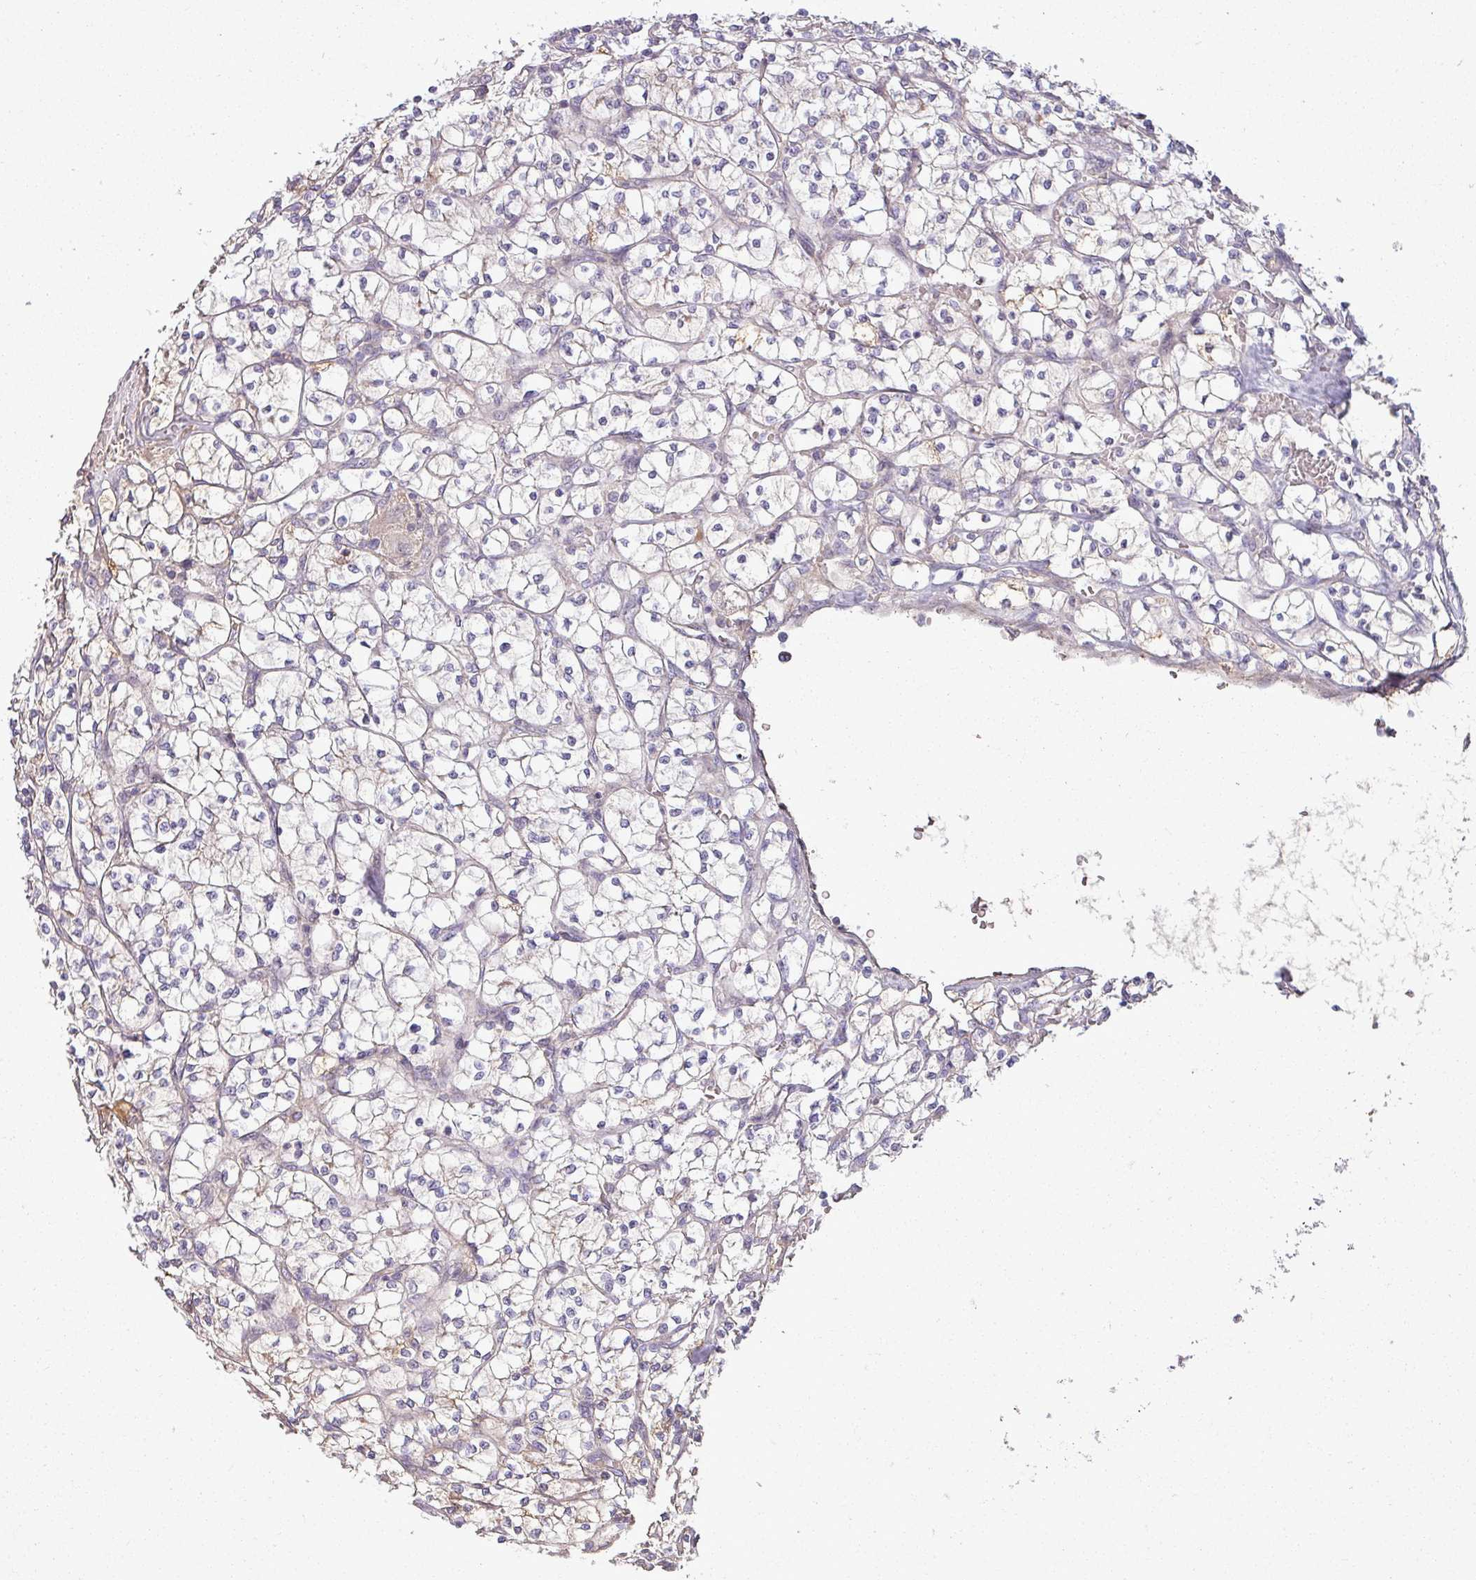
{"staining": {"intensity": "moderate", "quantity": "<25%", "location": "cytoplasmic/membranous"}, "tissue": "renal cancer", "cell_type": "Tumor cells", "image_type": "cancer", "snomed": [{"axis": "morphology", "description": "Adenocarcinoma, NOS"}, {"axis": "topography", "description": "Kidney"}], "caption": "This is a histology image of immunohistochemistry (IHC) staining of renal cancer, which shows moderate staining in the cytoplasmic/membranous of tumor cells.", "gene": "APOM", "patient": {"sex": "female", "age": 64}}